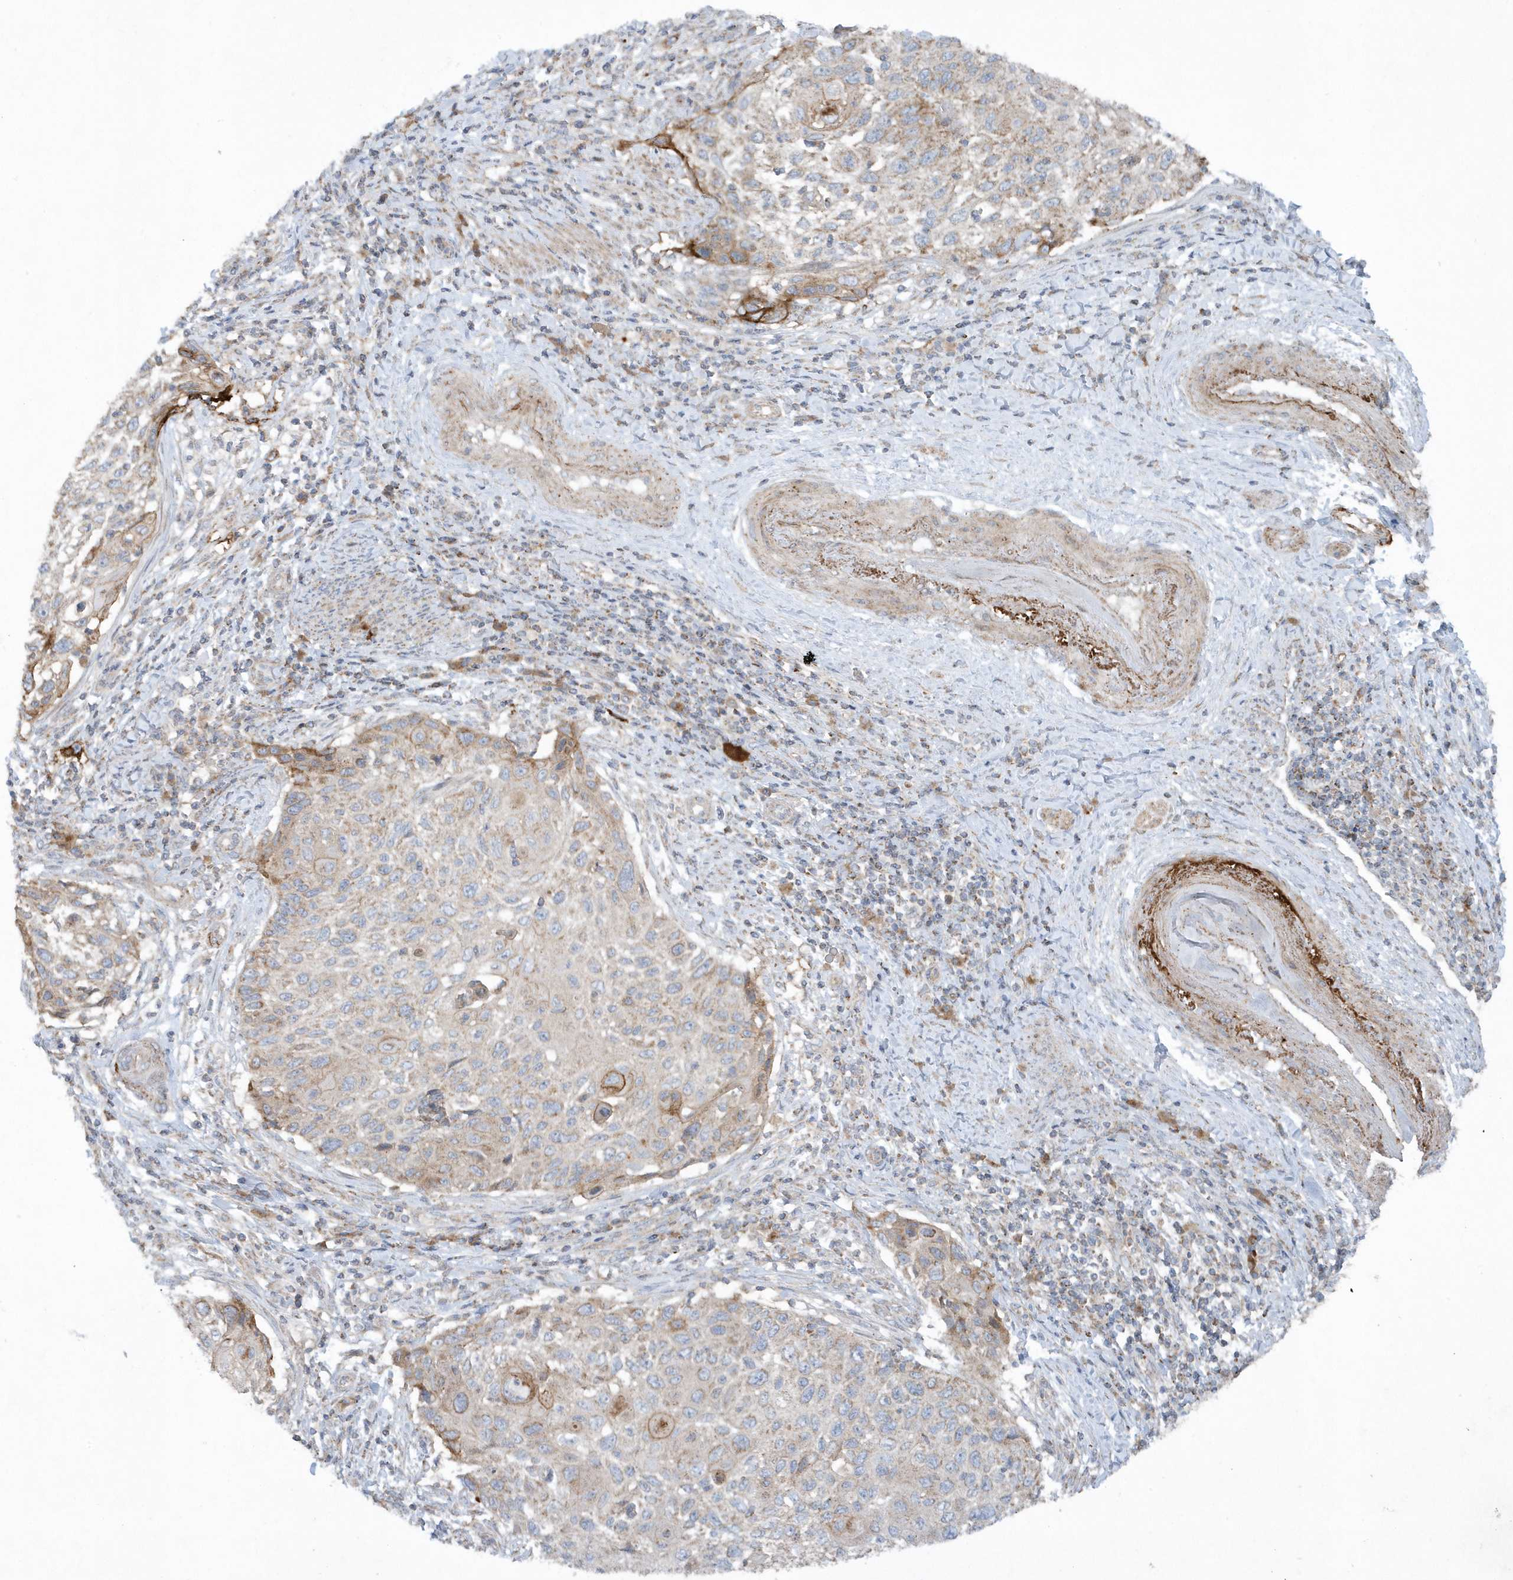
{"staining": {"intensity": "moderate", "quantity": "<25%", "location": "cytoplasmic/membranous"}, "tissue": "cervical cancer", "cell_type": "Tumor cells", "image_type": "cancer", "snomed": [{"axis": "morphology", "description": "Squamous cell carcinoma, NOS"}, {"axis": "topography", "description": "Cervix"}], "caption": "Brown immunohistochemical staining in cervical squamous cell carcinoma displays moderate cytoplasmic/membranous positivity in about <25% of tumor cells. Nuclei are stained in blue.", "gene": "SLC38A2", "patient": {"sex": "female", "age": 70}}